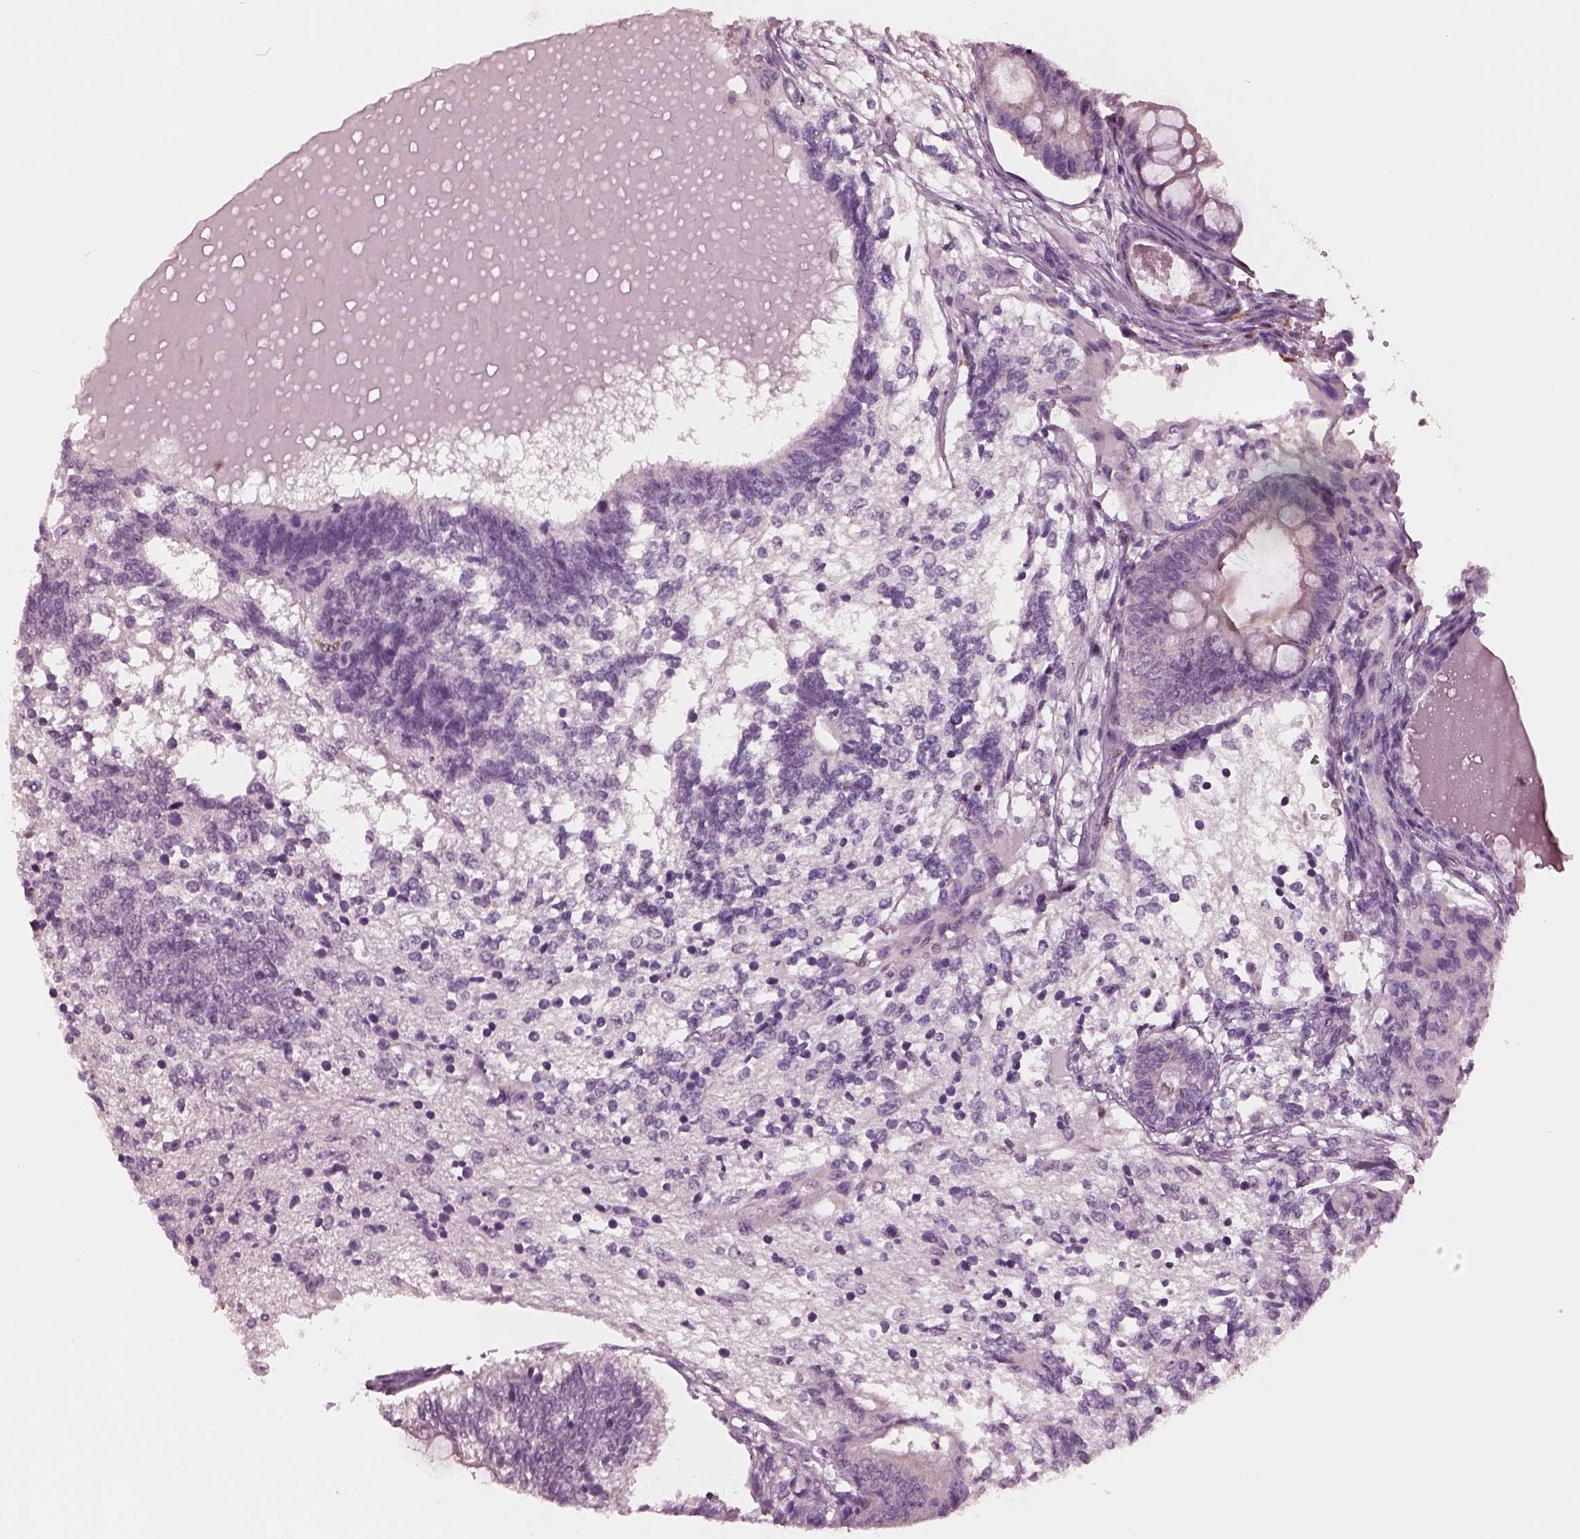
{"staining": {"intensity": "negative", "quantity": "none", "location": "none"}, "tissue": "testis cancer", "cell_type": "Tumor cells", "image_type": "cancer", "snomed": [{"axis": "morphology", "description": "Seminoma, NOS"}, {"axis": "morphology", "description": "Carcinoma, Embryonal, NOS"}, {"axis": "topography", "description": "Testis"}], "caption": "This is a histopathology image of immunohistochemistry staining of testis cancer (embryonal carcinoma), which shows no expression in tumor cells.", "gene": "SLAMF8", "patient": {"sex": "male", "age": 41}}